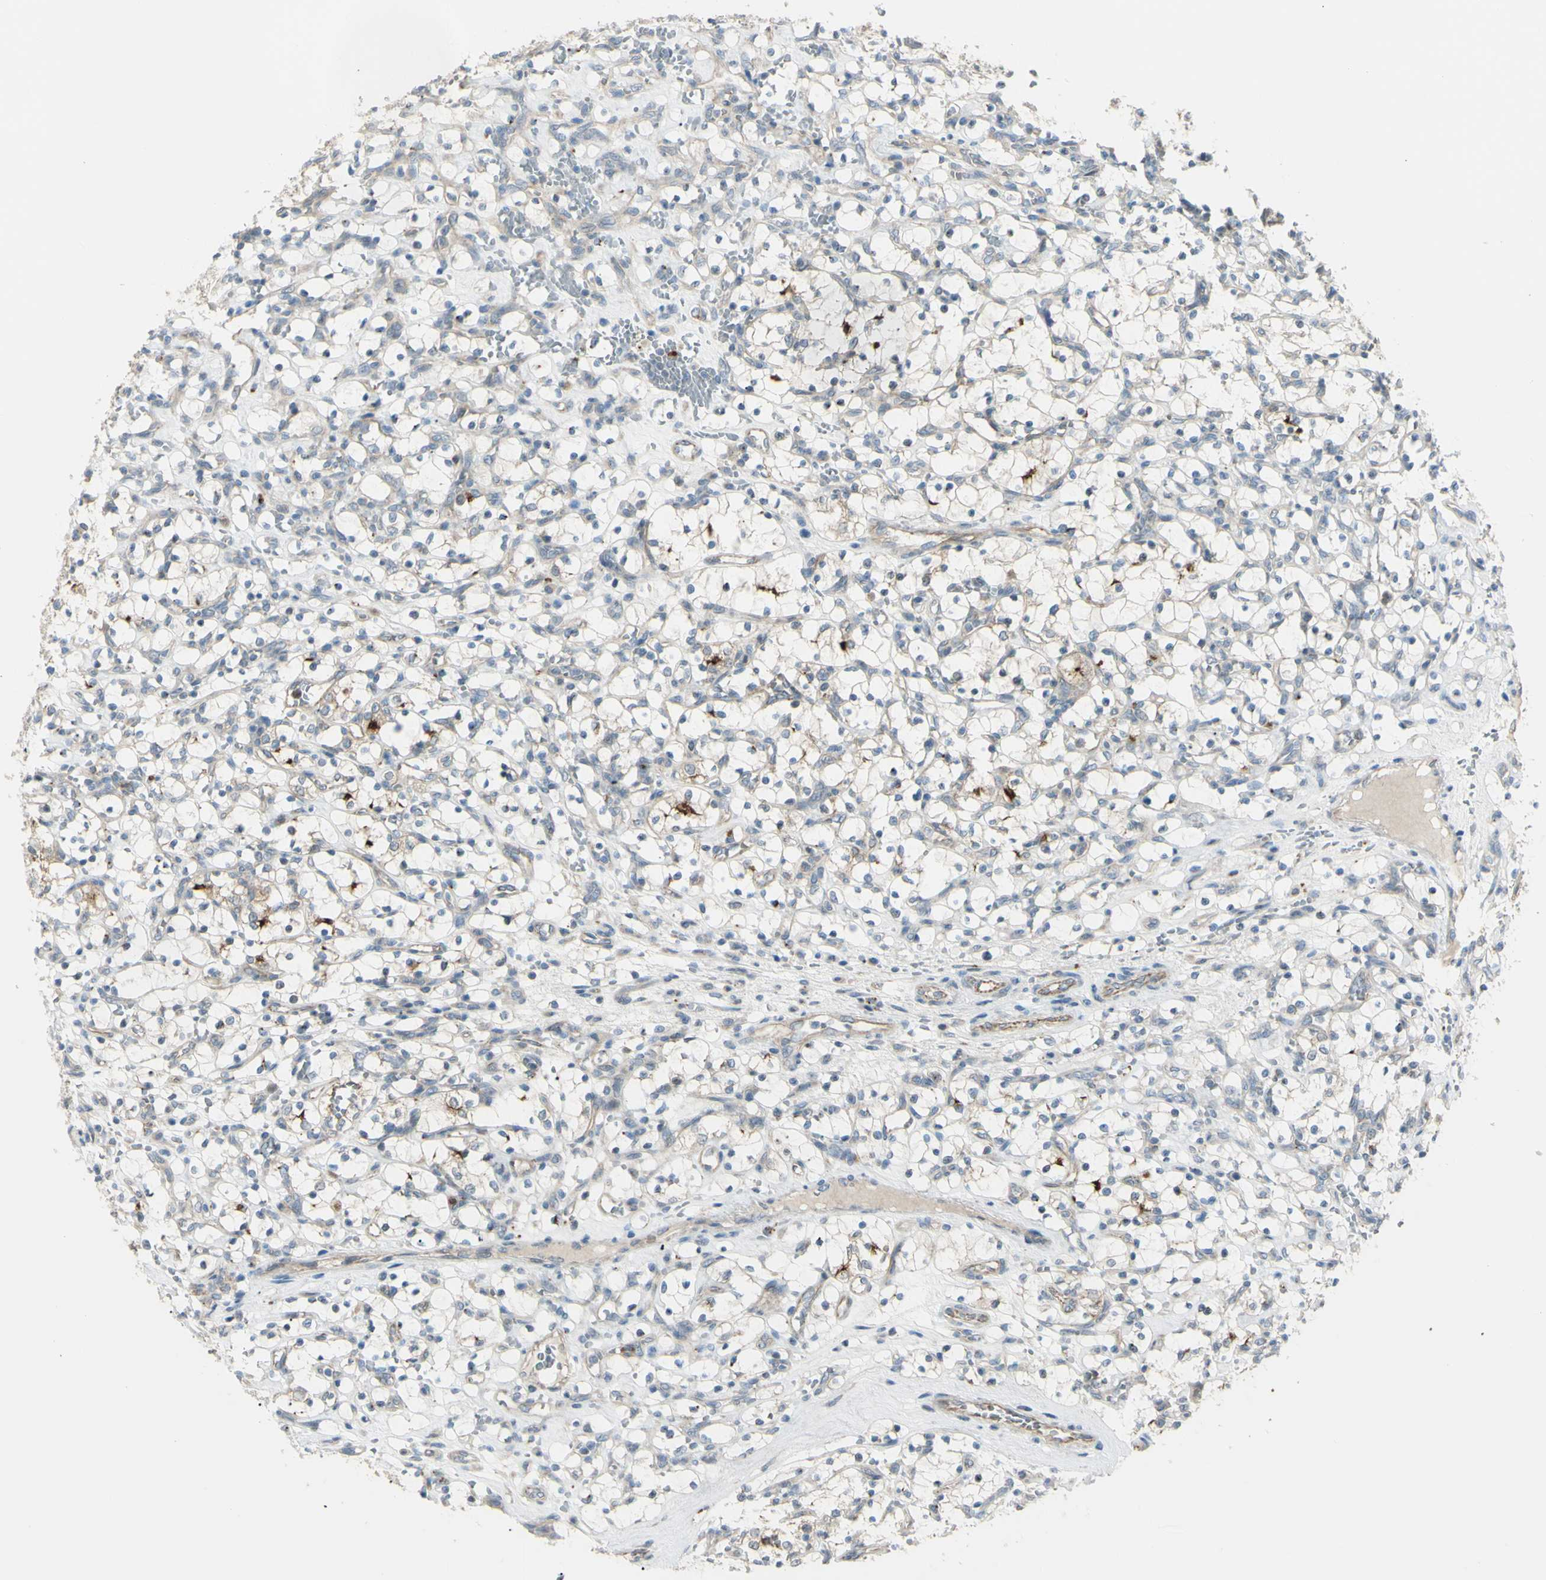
{"staining": {"intensity": "weak", "quantity": "<25%", "location": "cytoplasmic/membranous"}, "tissue": "renal cancer", "cell_type": "Tumor cells", "image_type": "cancer", "snomed": [{"axis": "morphology", "description": "Adenocarcinoma, NOS"}, {"axis": "topography", "description": "Kidney"}], "caption": "Immunohistochemistry histopathology image of human adenocarcinoma (renal) stained for a protein (brown), which exhibits no positivity in tumor cells.", "gene": "LMTK2", "patient": {"sex": "female", "age": 69}}